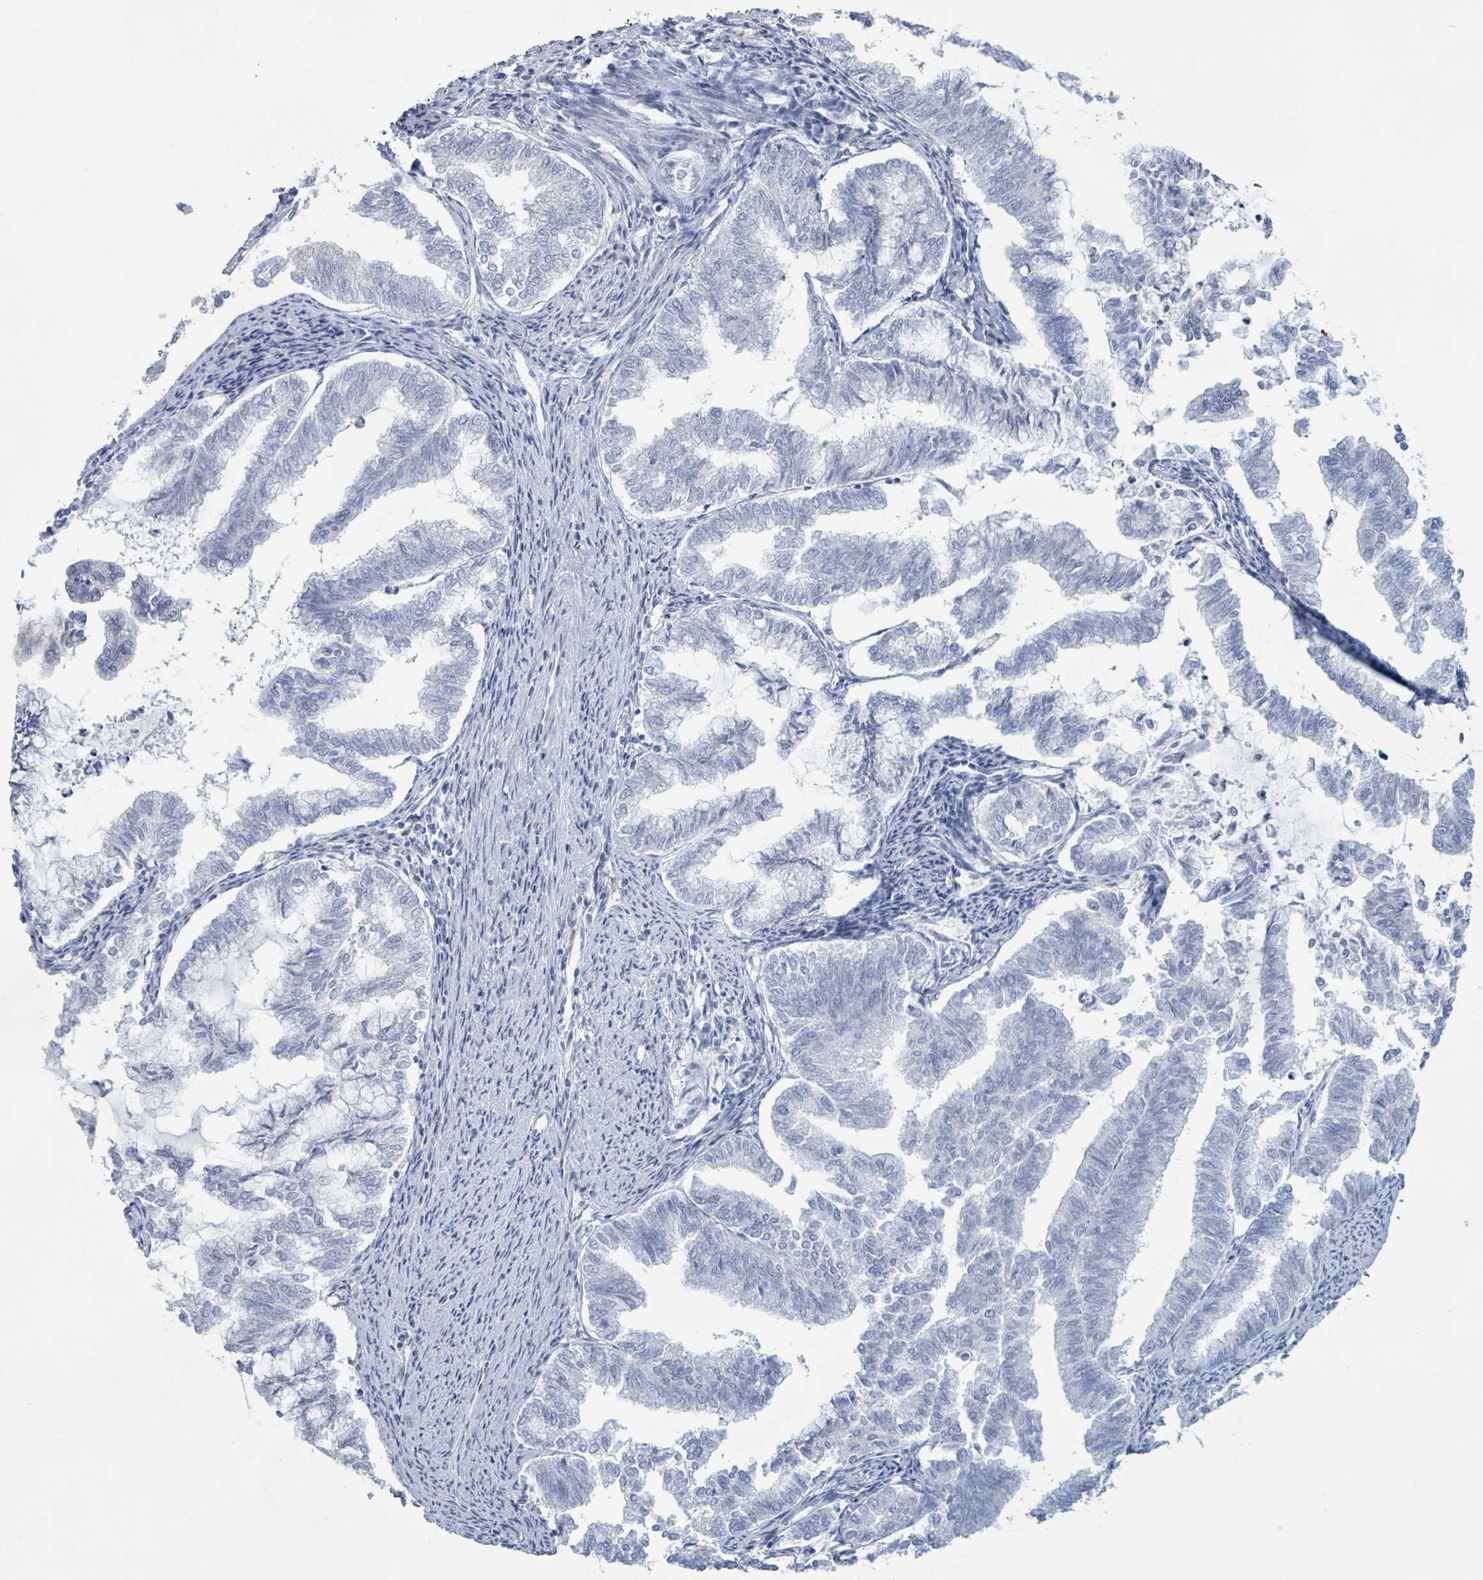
{"staining": {"intensity": "negative", "quantity": "none", "location": "none"}, "tissue": "endometrial cancer", "cell_type": "Tumor cells", "image_type": "cancer", "snomed": [{"axis": "morphology", "description": "Adenocarcinoma, NOS"}, {"axis": "topography", "description": "Endometrium"}], "caption": "Adenocarcinoma (endometrial) stained for a protein using immunohistochemistry (IHC) reveals no staining tumor cells.", "gene": "PGA3", "patient": {"sex": "female", "age": 79}}